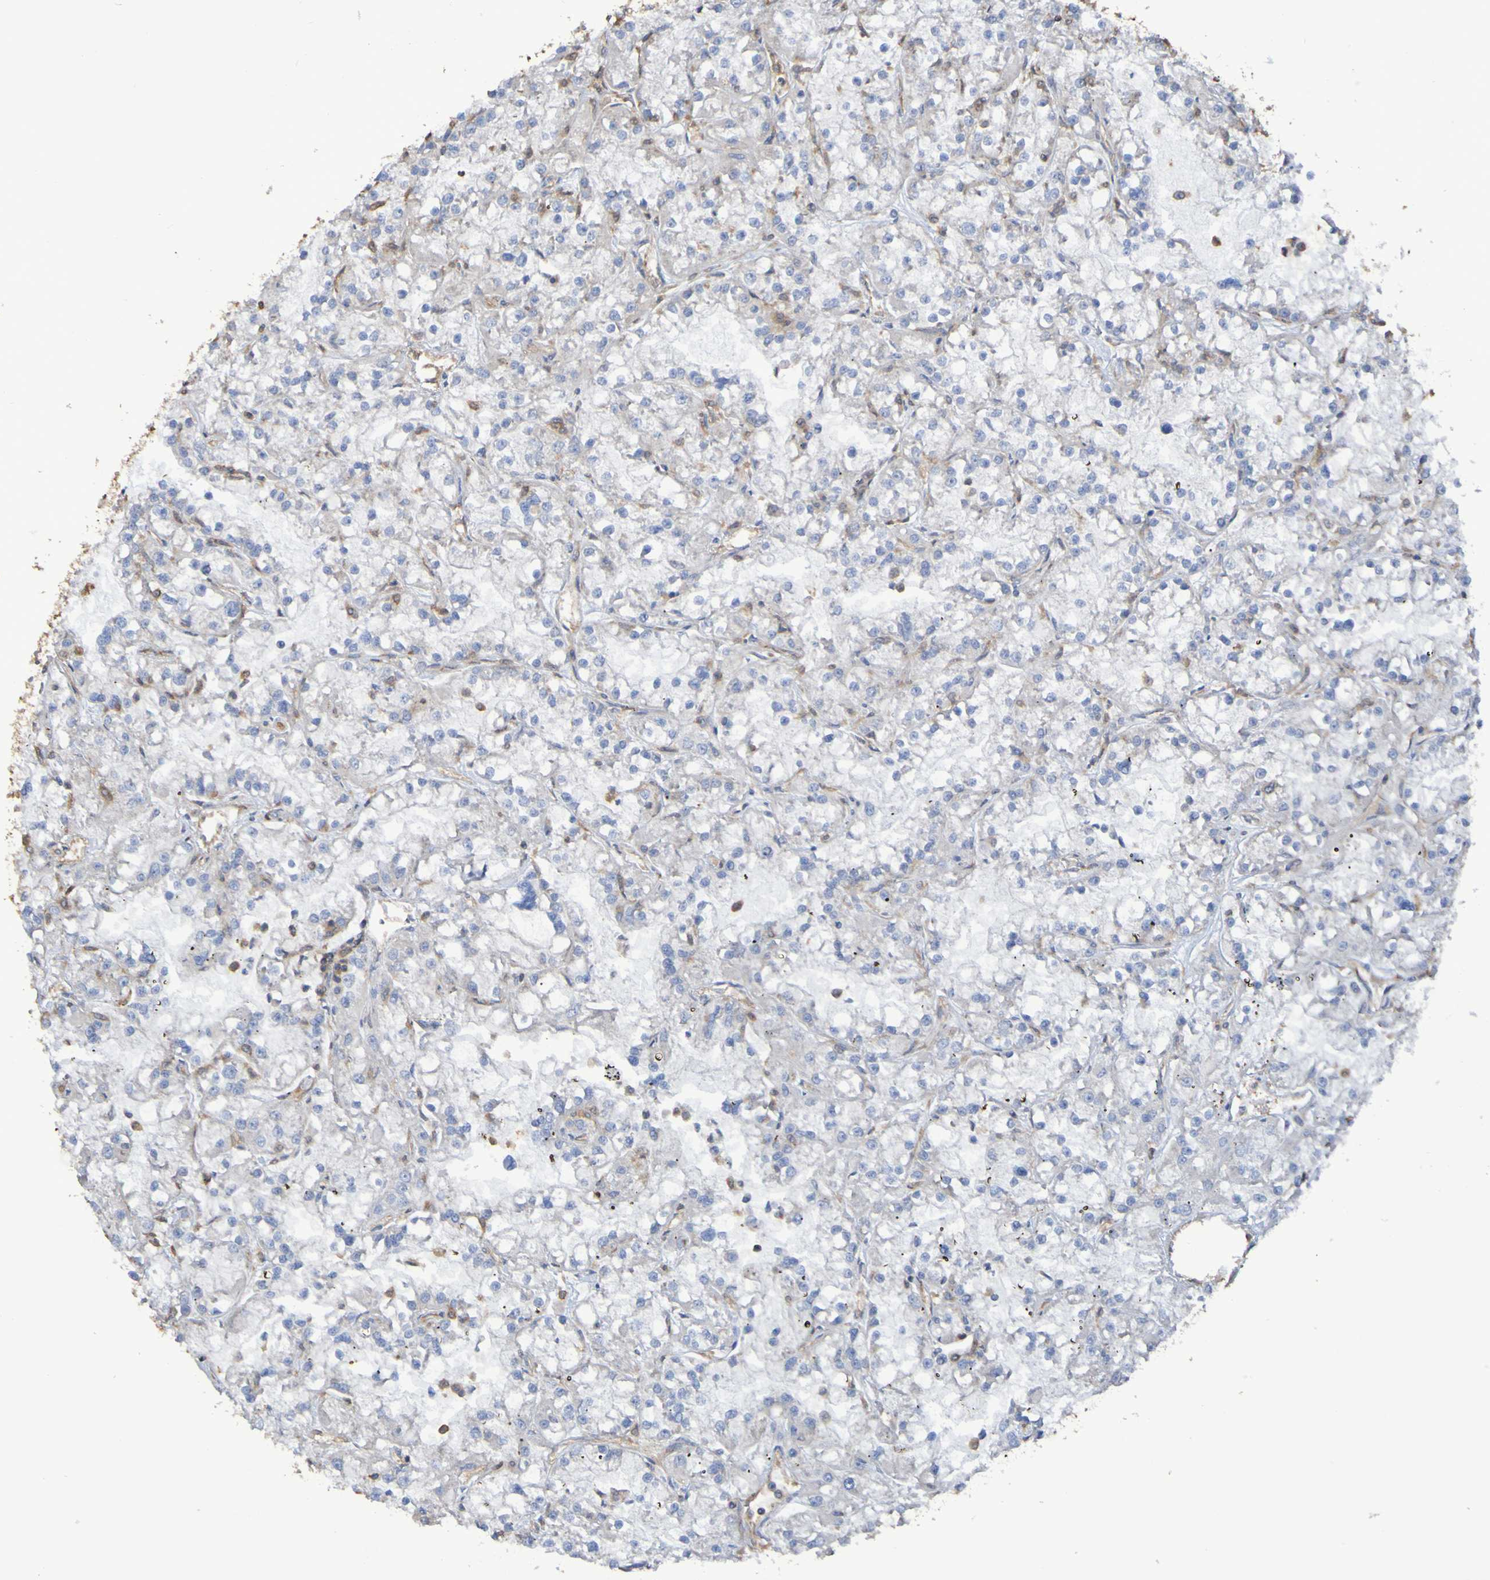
{"staining": {"intensity": "negative", "quantity": "none", "location": "none"}, "tissue": "renal cancer", "cell_type": "Tumor cells", "image_type": "cancer", "snomed": [{"axis": "morphology", "description": "Adenocarcinoma, NOS"}, {"axis": "topography", "description": "Kidney"}], "caption": "High power microscopy image of an immunohistochemistry (IHC) histopathology image of renal cancer, revealing no significant staining in tumor cells. (IHC, brightfield microscopy, high magnification).", "gene": "SYNJ1", "patient": {"sex": "female", "age": 52}}